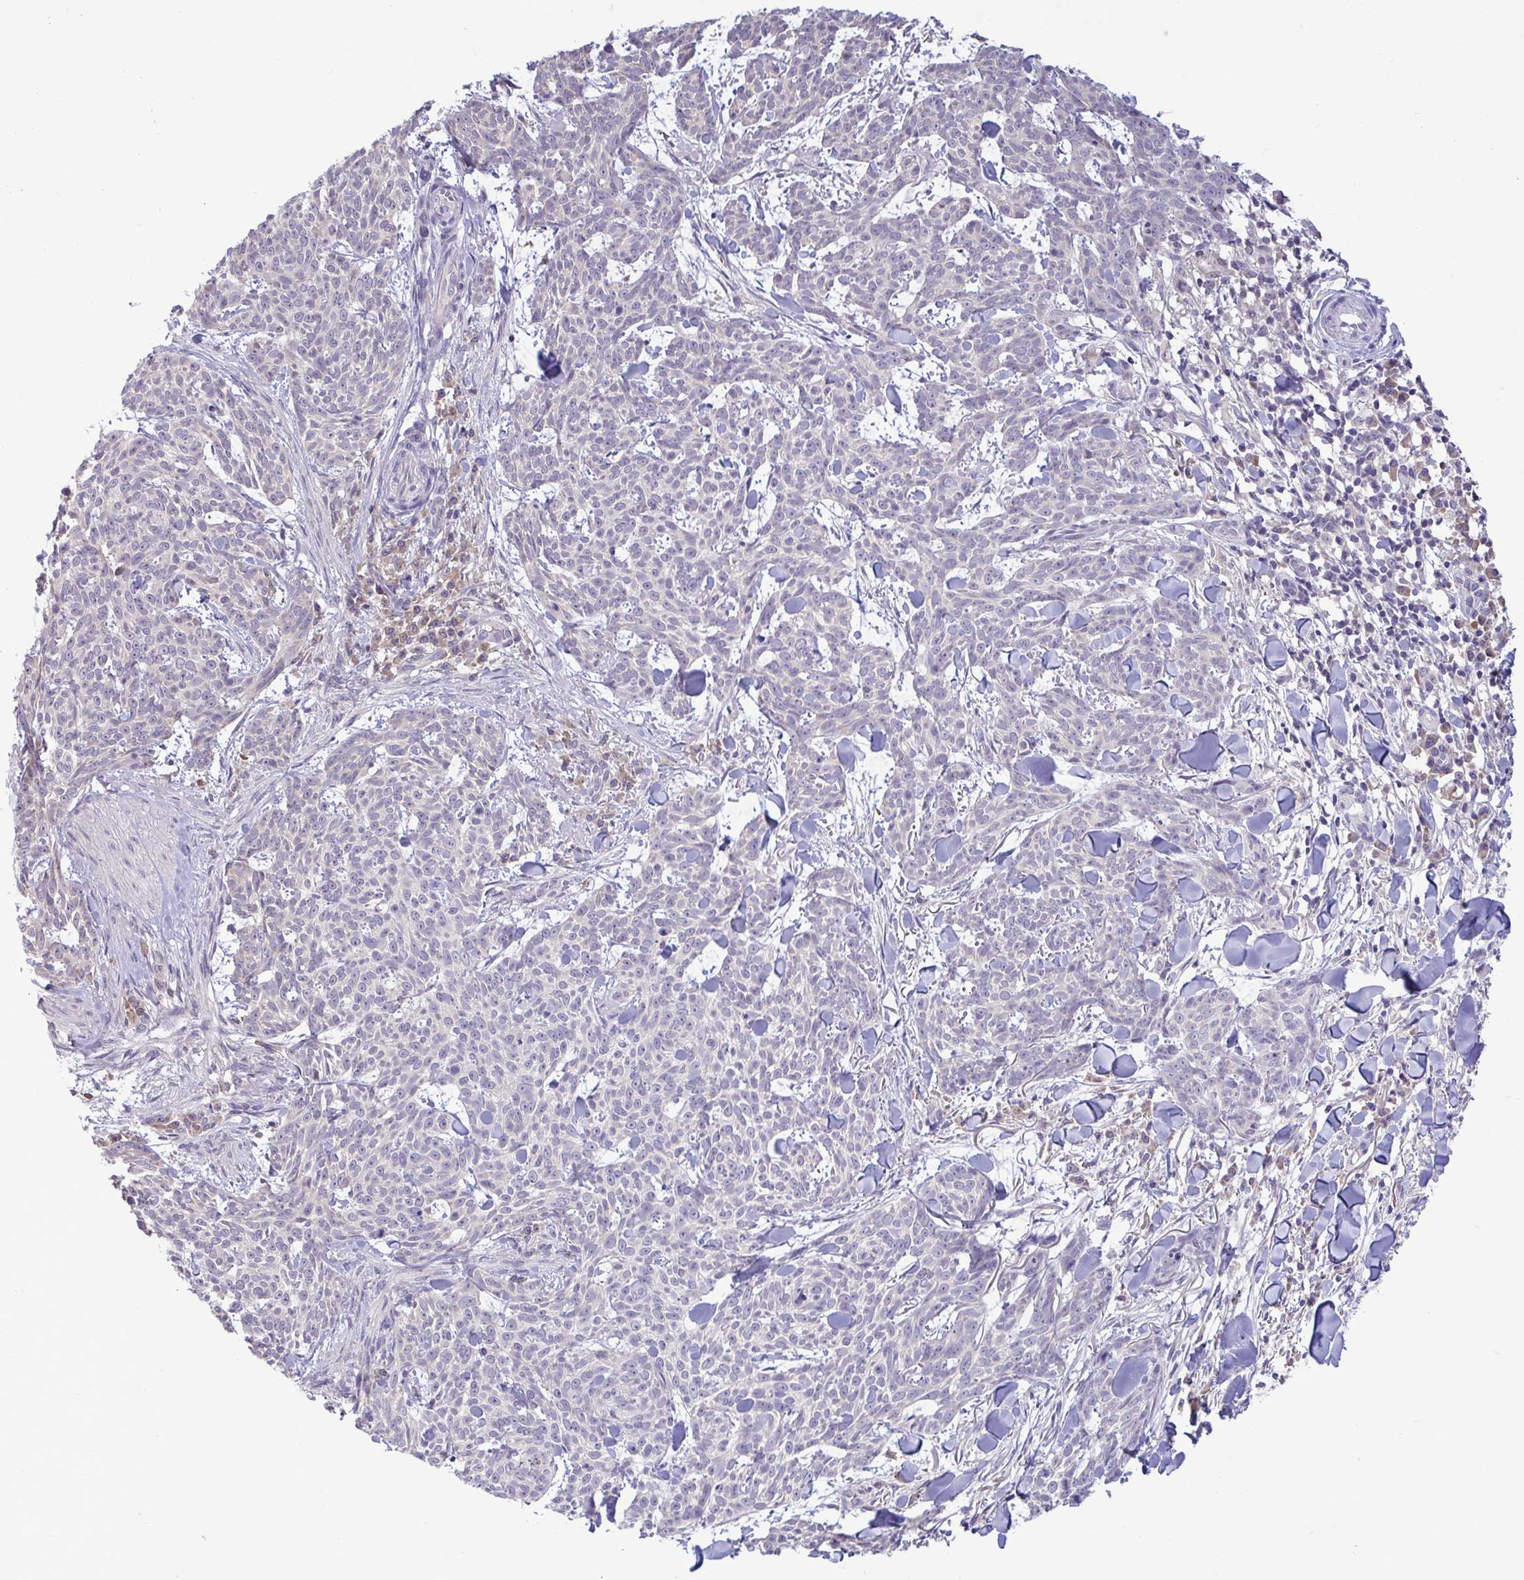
{"staining": {"intensity": "negative", "quantity": "none", "location": "none"}, "tissue": "skin cancer", "cell_type": "Tumor cells", "image_type": "cancer", "snomed": [{"axis": "morphology", "description": "Basal cell carcinoma"}, {"axis": "topography", "description": "Skin"}], "caption": "Immunohistochemistry photomicrograph of neoplastic tissue: skin basal cell carcinoma stained with DAB (3,3'-diaminobenzidine) reveals no significant protein staining in tumor cells. (DAB IHC visualized using brightfield microscopy, high magnification).", "gene": "TMEM41A", "patient": {"sex": "female", "age": 93}}